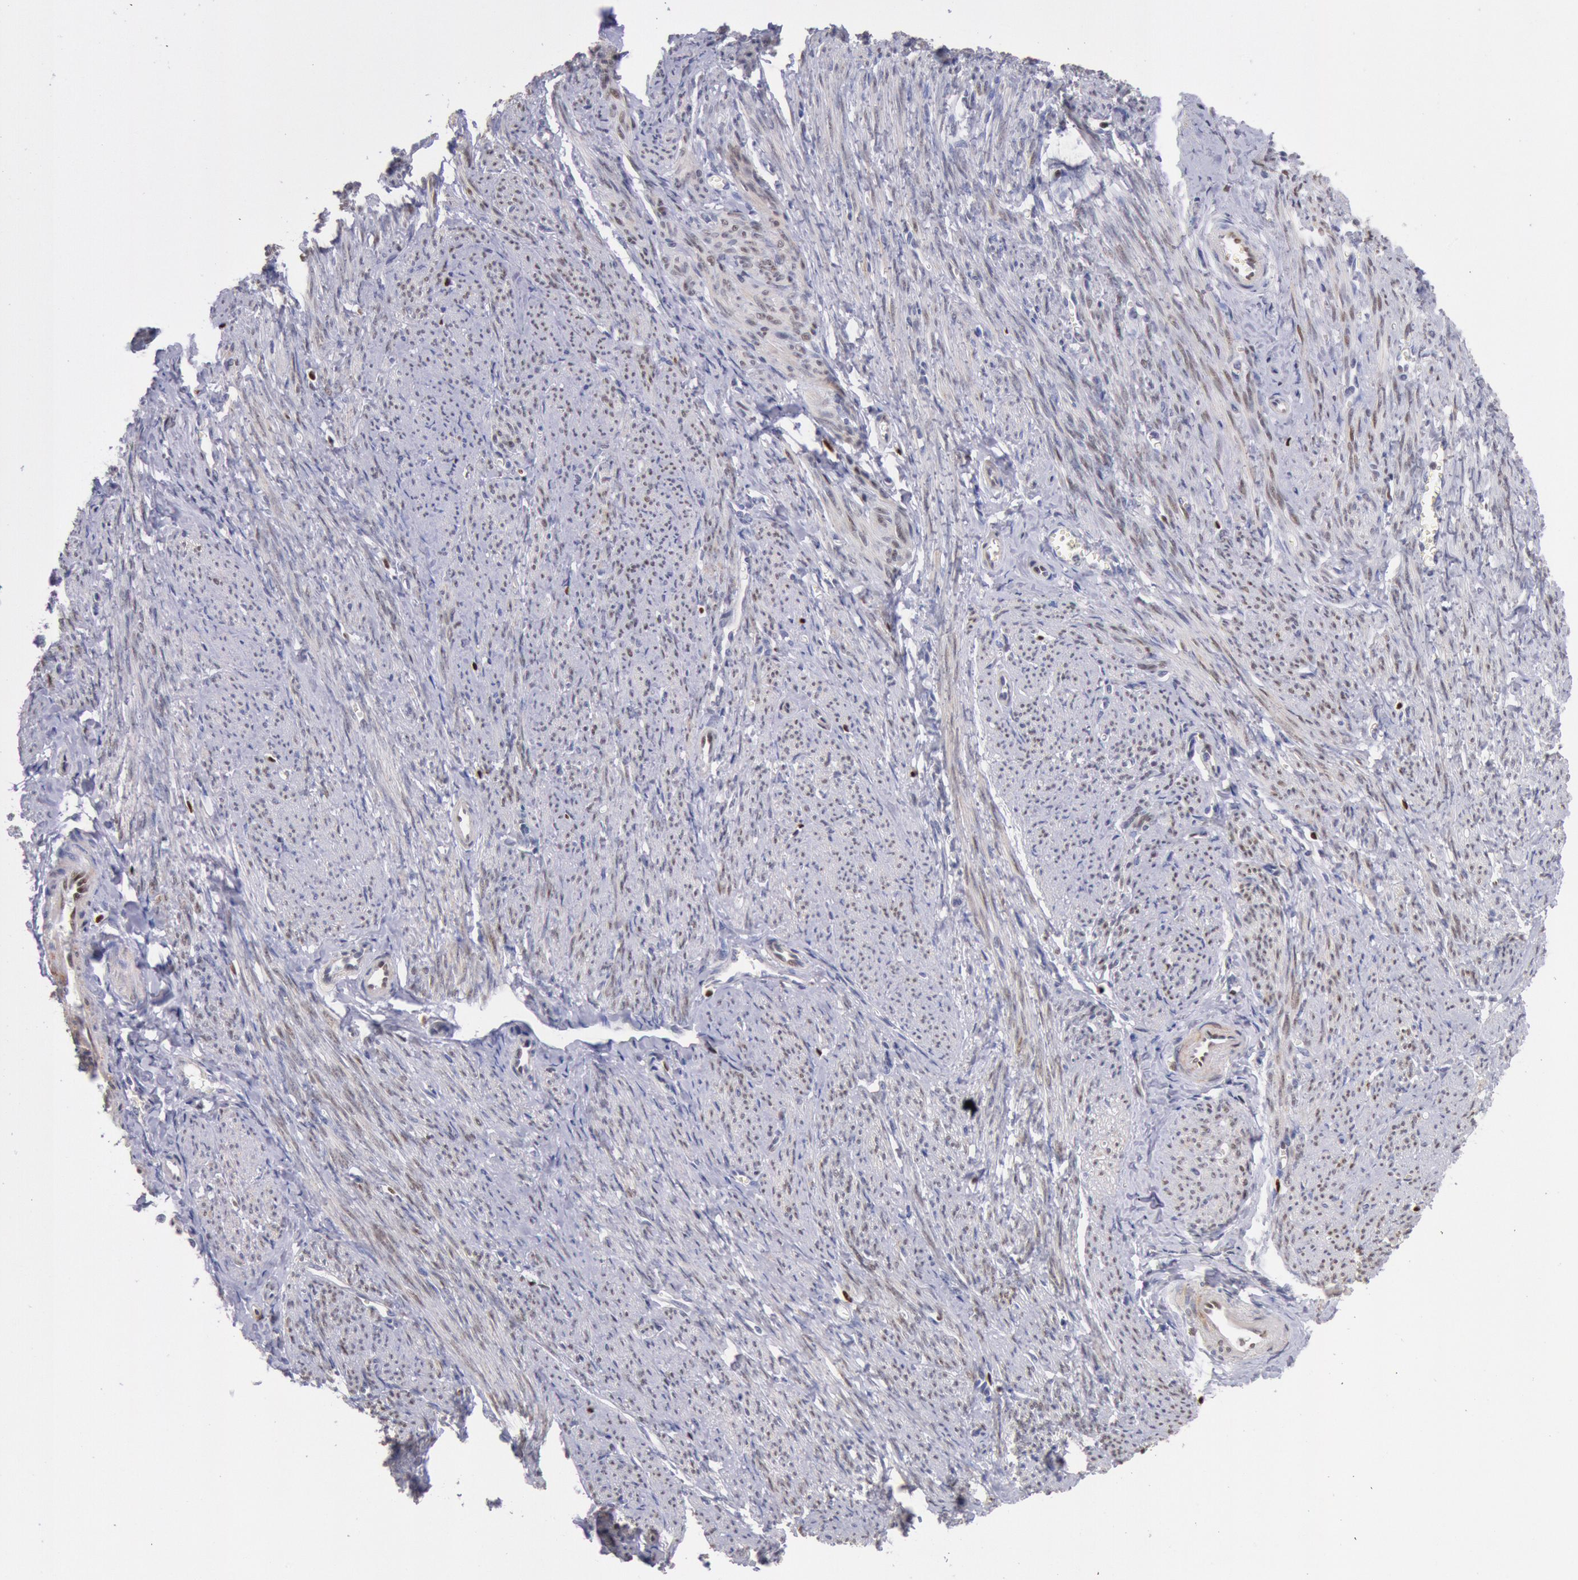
{"staining": {"intensity": "negative", "quantity": "none", "location": "none"}, "tissue": "smooth muscle", "cell_type": "Smooth muscle cells", "image_type": "normal", "snomed": [{"axis": "morphology", "description": "Normal tissue, NOS"}, {"axis": "topography", "description": "Smooth muscle"}, {"axis": "topography", "description": "Cervix"}], "caption": "The photomicrograph exhibits no staining of smooth muscle cells in unremarkable smooth muscle.", "gene": "RPS6KA5", "patient": {"sex": "female", "age": 70}}